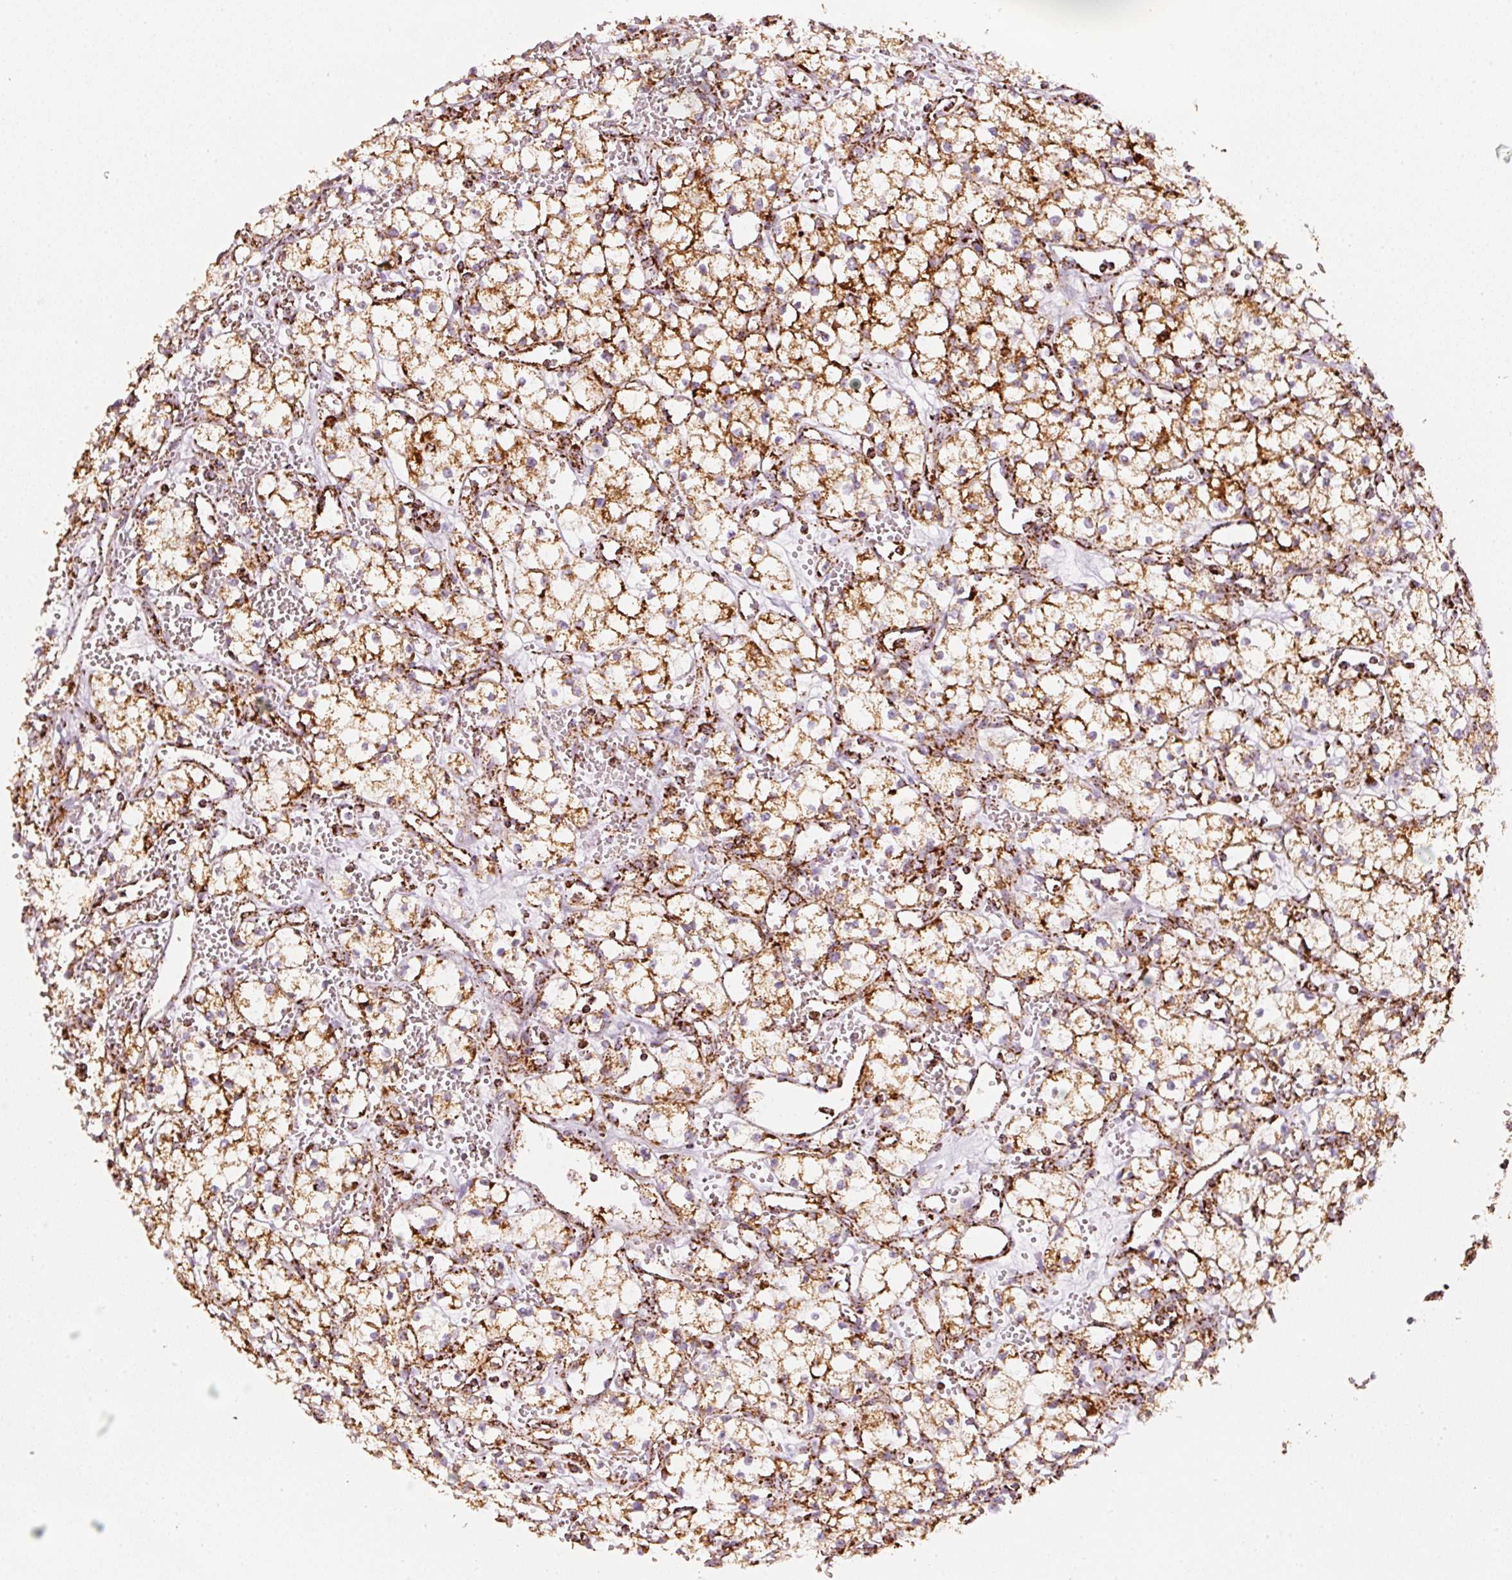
{"staining": {"intensity": "moderate", "quantity": ">75%", "location": "cytoplasmic/membranous"}, "tissue": "renal cancer", "cell_type": "Tumor cells", "image_type": "cancer", "snomed": [{"axis": "morphology", "description": "Adenocarcinoma, NOS"}, {"axis": "topography", "description": "Kidney"}], "caption": "Human renal cancer stained with a brown dye displays moderate cytoplasmic/membranous positive expression in approximately >75% of tumor cells.", "gene": "UQCRC1", "patient": {"sex": "male", "age": 59}}